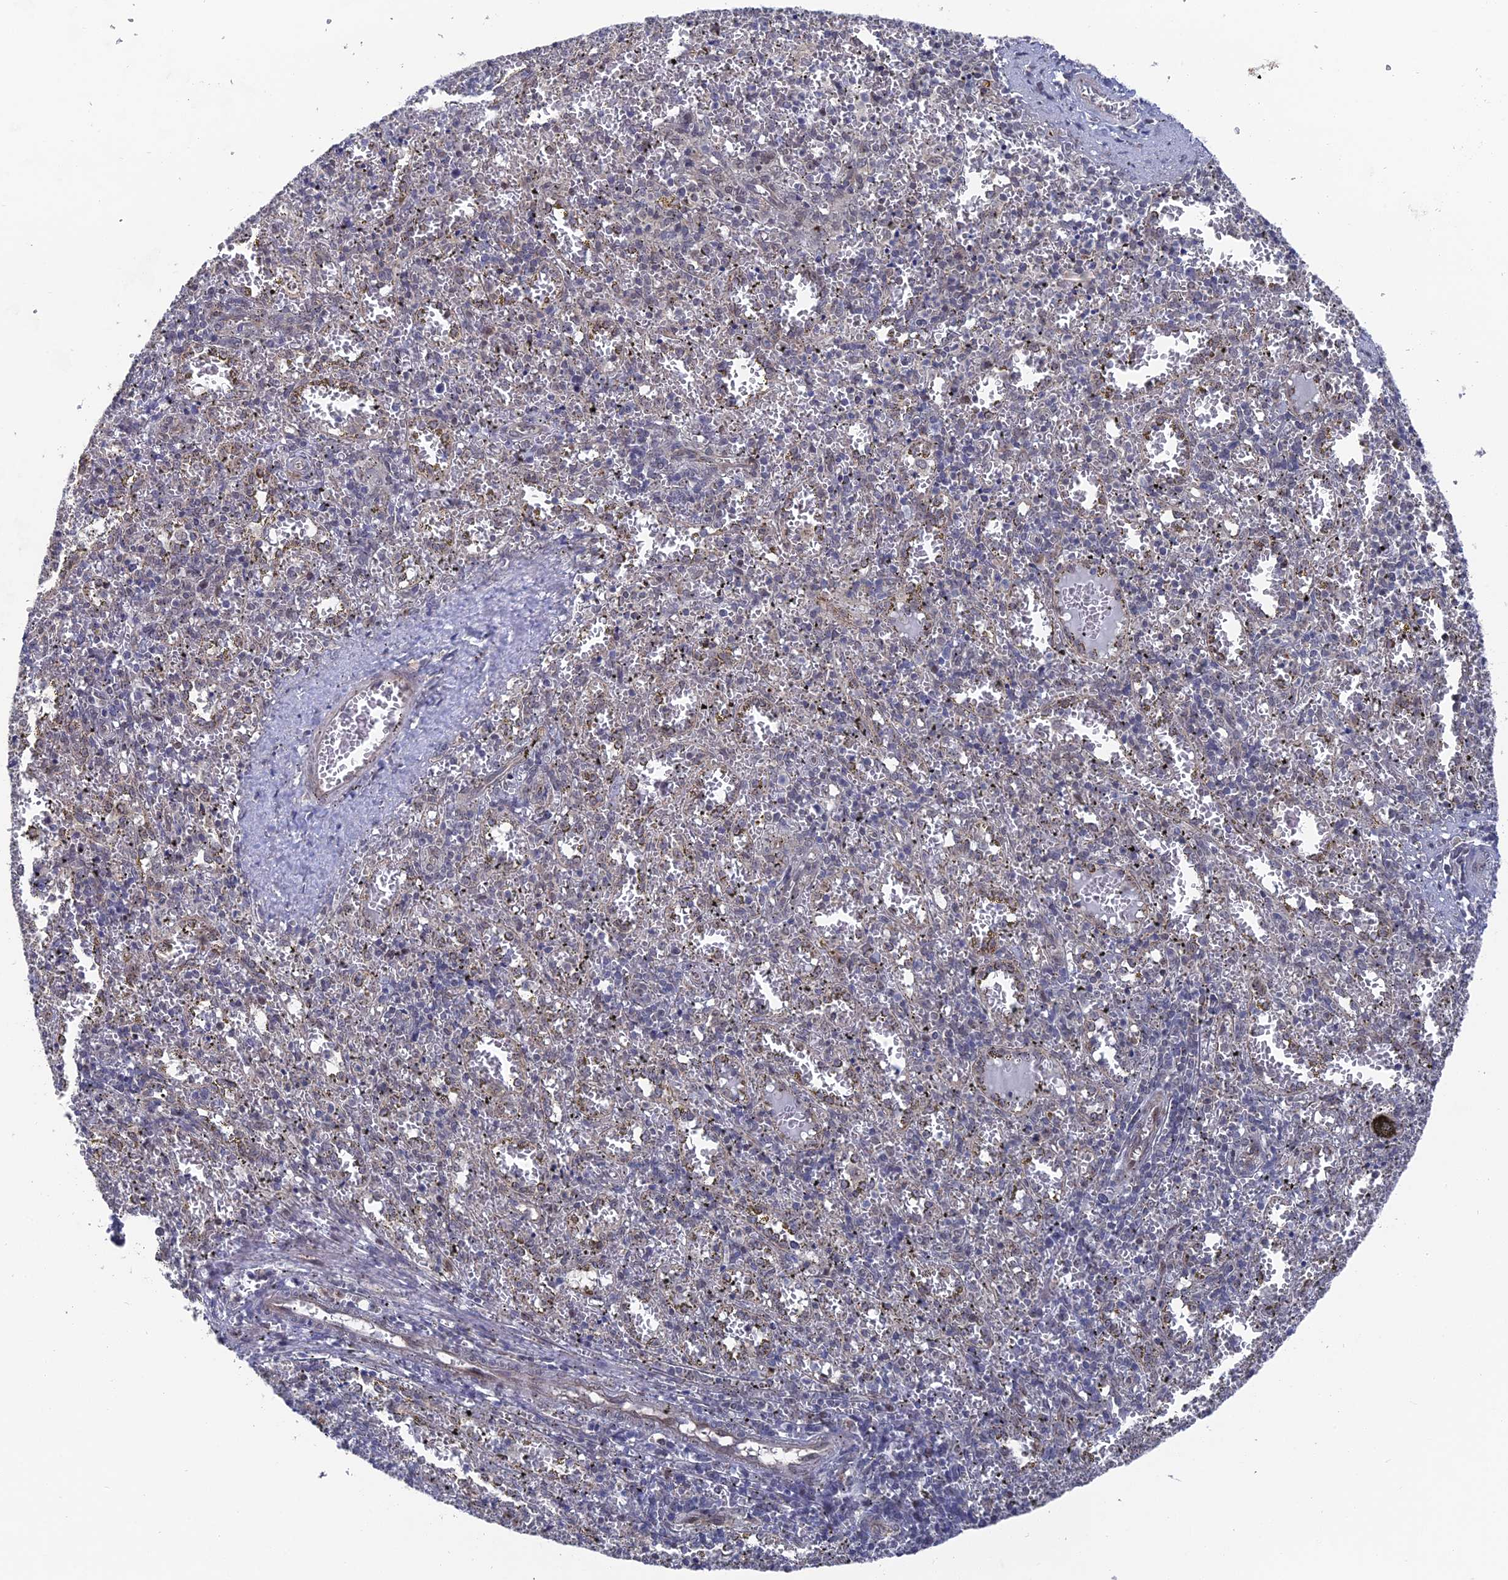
{"staining": {"intensity": "negative", "quantity": "none", "location": "none"}, "tissue": "spleen", "cell_type": "Cells in red pulp", "image_type": "normal", "snomed": [{"axis": "morphology", "description": "Normal tissue, NOS"}, {"axis": "topography", "description": "Spleen"}], "caption": "Cells in red pulp show no significant staining in benign spleen. (DAB (3,3'-diaminobenzidine) immunohistochemistry (IHC) with hematoxylin counter stain).", "gene": "FHIP2A", "patient": {"sex": "male", "age": 11}}